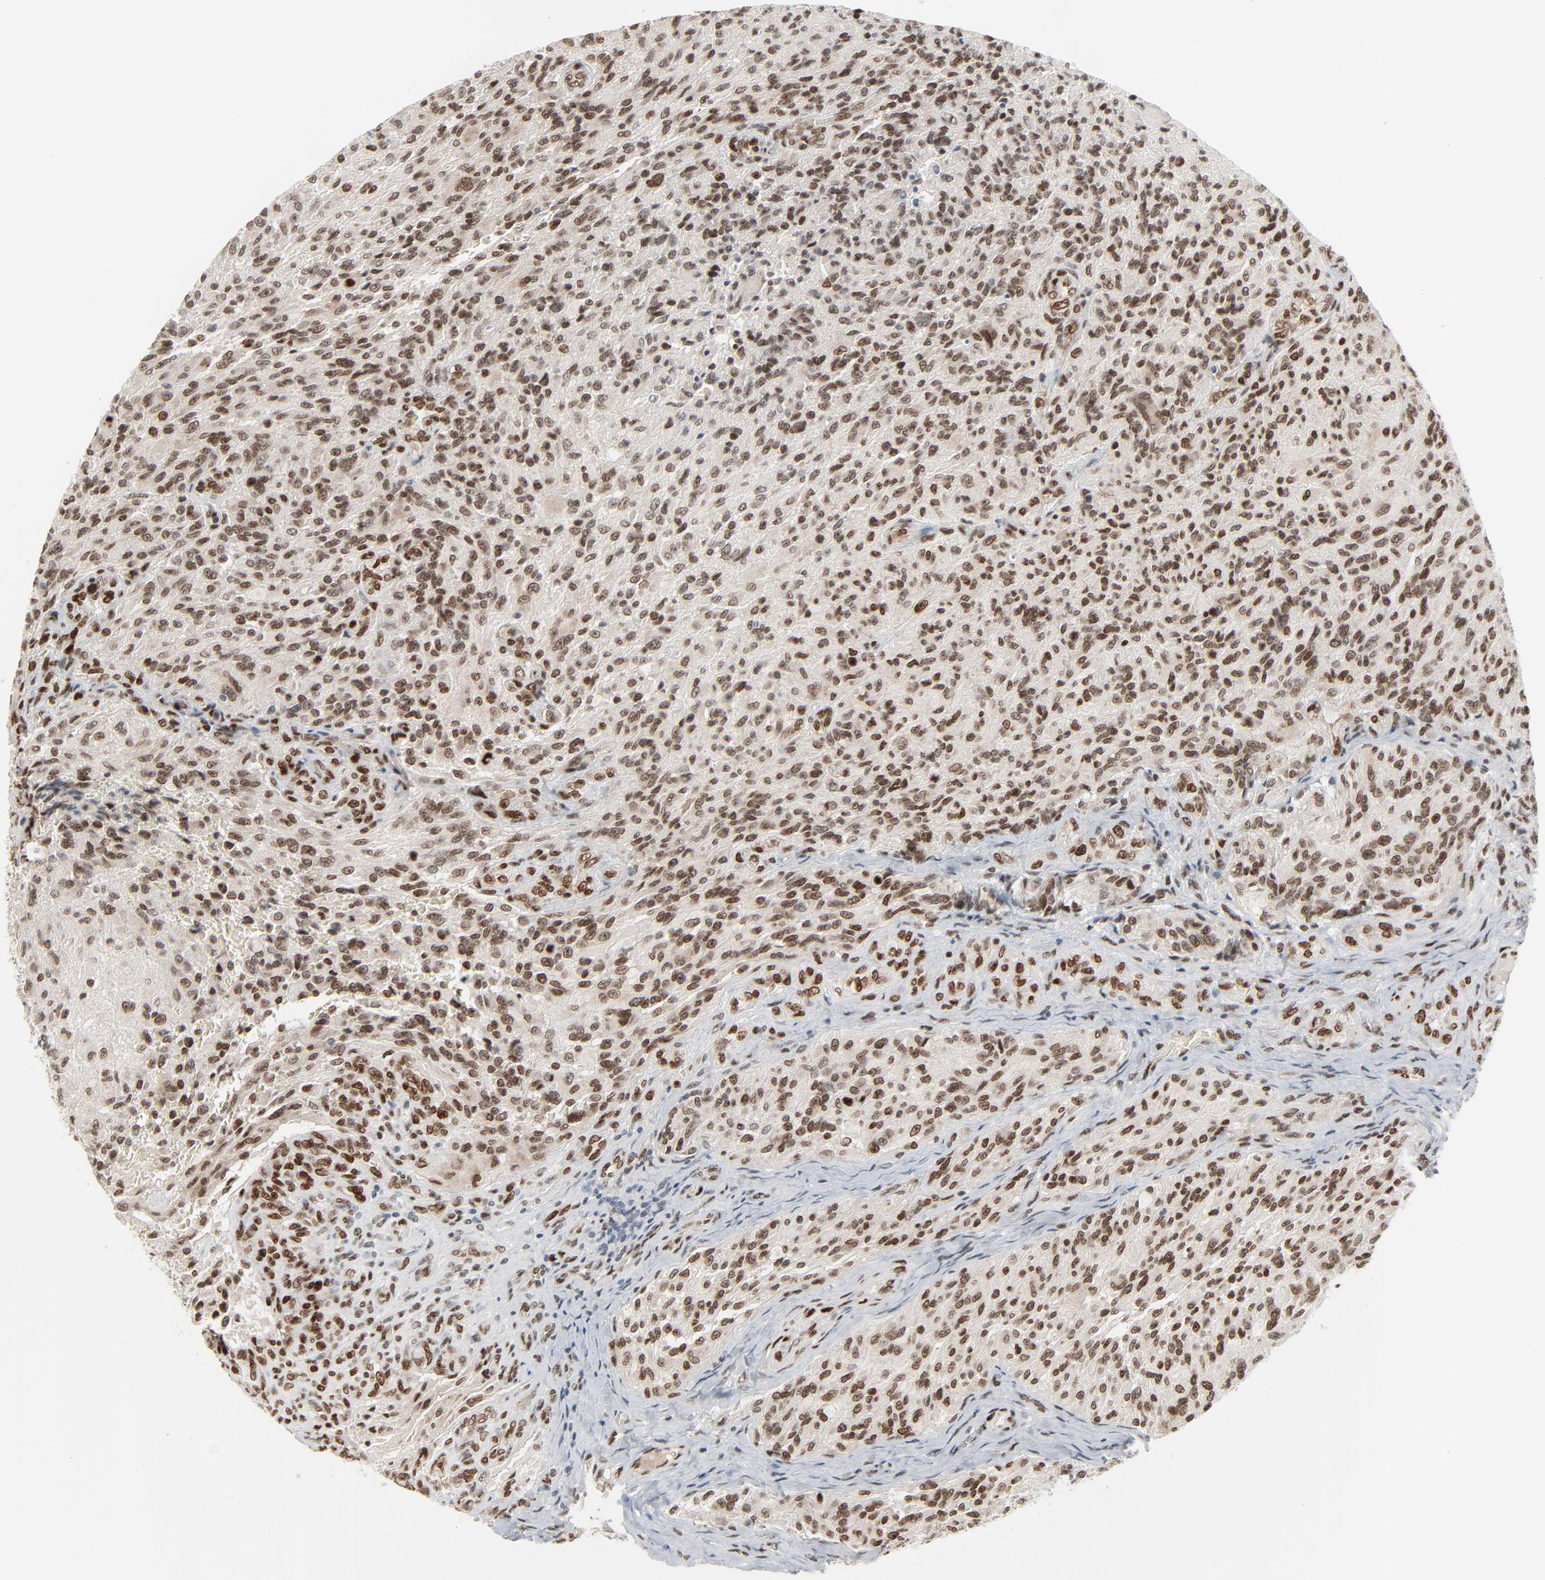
{"staining": {"intensity": "strong", "quantity": ">75%", "location": "nuclear"}, "tissue": "glioma", "cell_type": "Tumor cells", "image_type": "cancer", "snomed": [{"axis": "morphology", "description": "Normal tissue, NOS"}, {"axis": "morphology", "description": "Glioma, malignant, High grade"}, {"axis": "topography", "description": "Cerebral cortex"}], "caption": "Strong nuclear protein positivity is seen in approximately >75% of tumor cells in glioma.", "gene": "CUX1", "patient": {"sex": "male", "age": 56}}